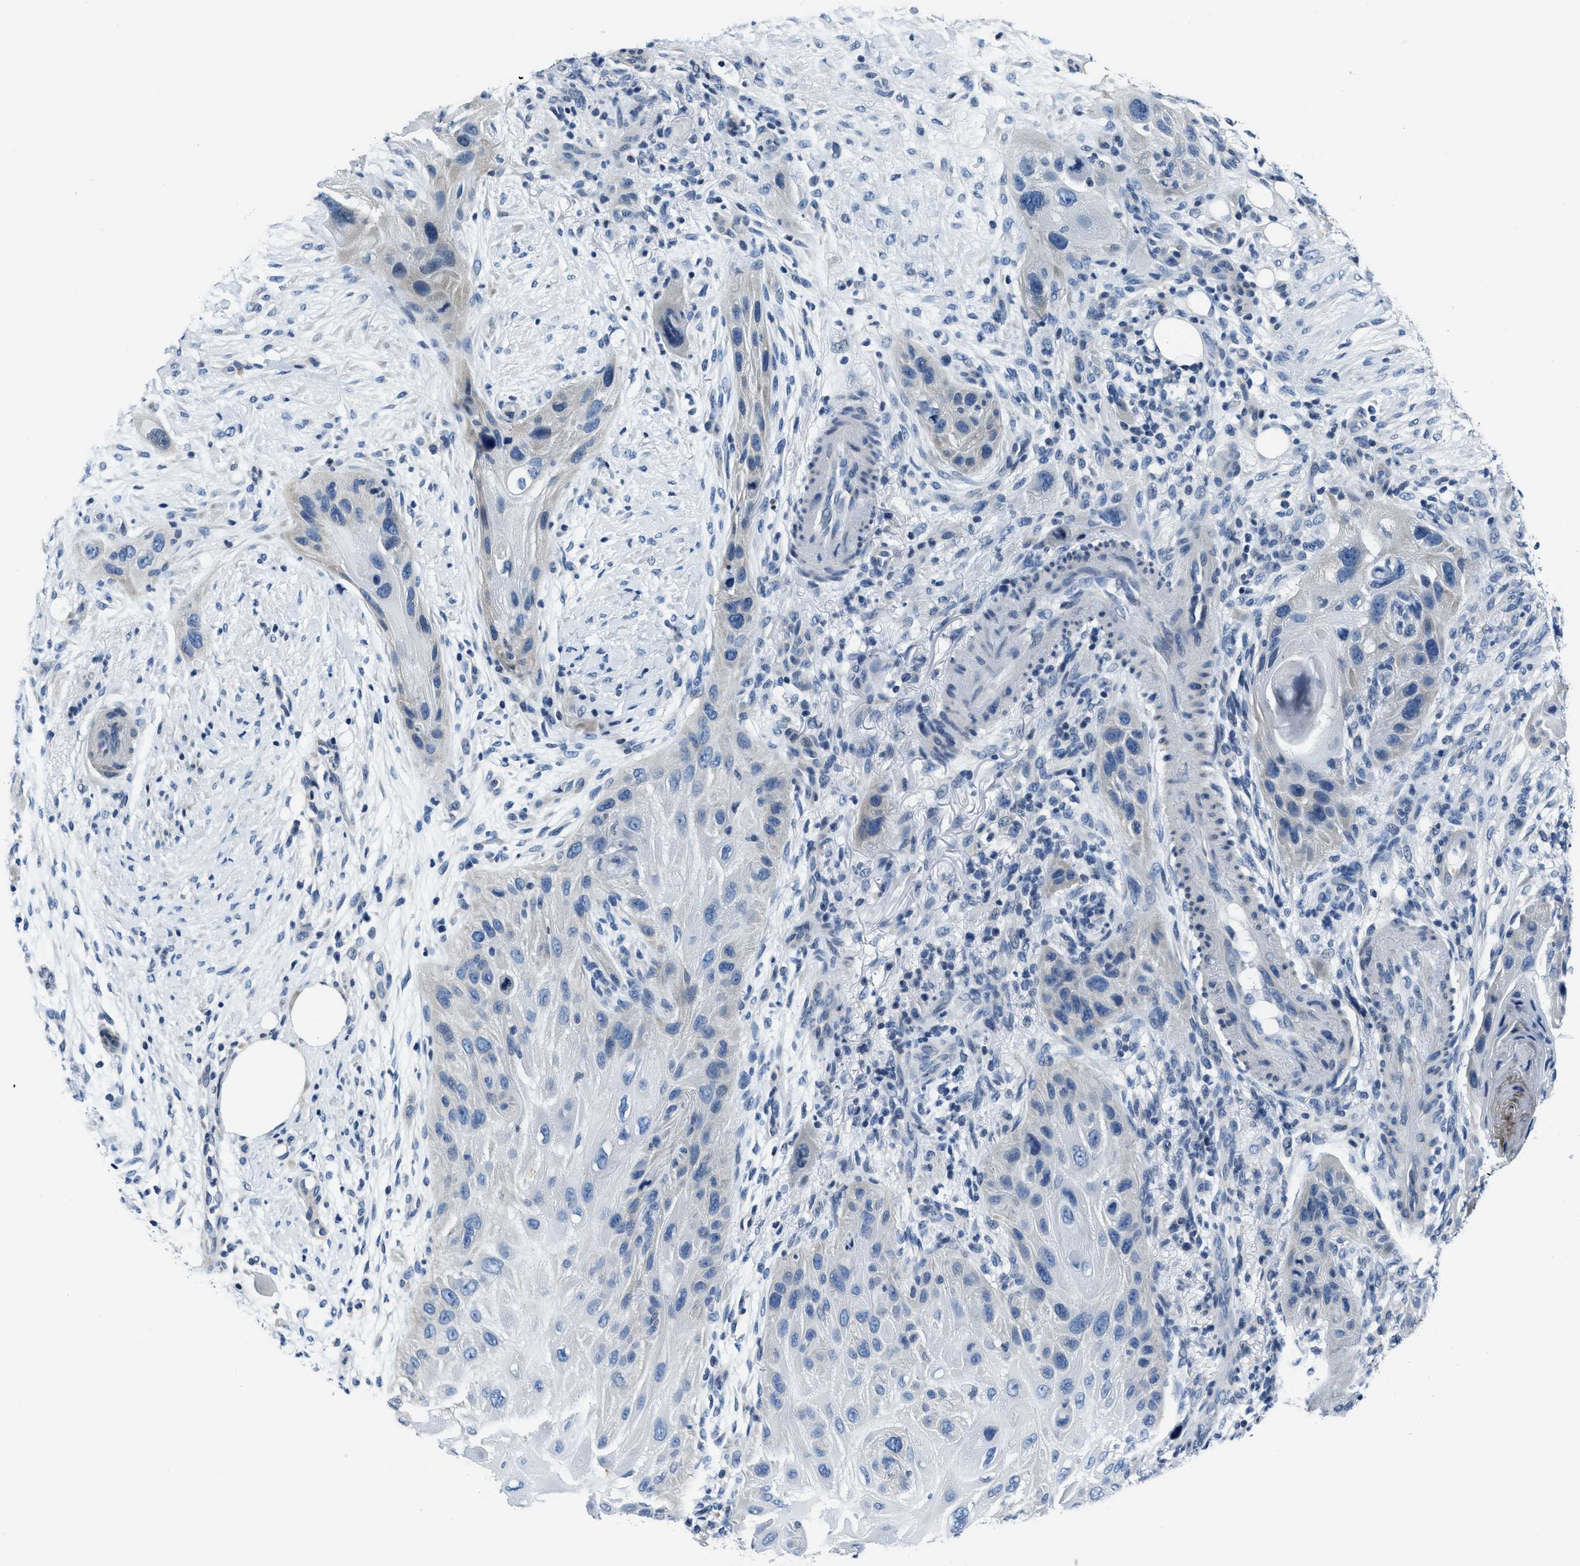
{"staining": {"intensity": "negative", "quantity": "none", "location": "none"}, "tissue": "skin cancer", "cell_type": "Tumor cells", "image_type": "cancer", "snomed": [{"axis": "morphology", "description": "Squamous cell carcinoma, NOS"}, {"axis": "topography", "description": "Skin"}], "caption": "Immunohistochemistry (IHC) of skin cancer (squamous cell carcinoma) shows no positivity in tumor cells. The staining was performed using DAB (3,3'-diaminobenzidine) to visualize the protein expression in brown, while the nuclei were stained in blue with hematoxylin (Magnification: 20x).", "gene": "ASZ1", "patient": {"sex": "female", "age": 77}}